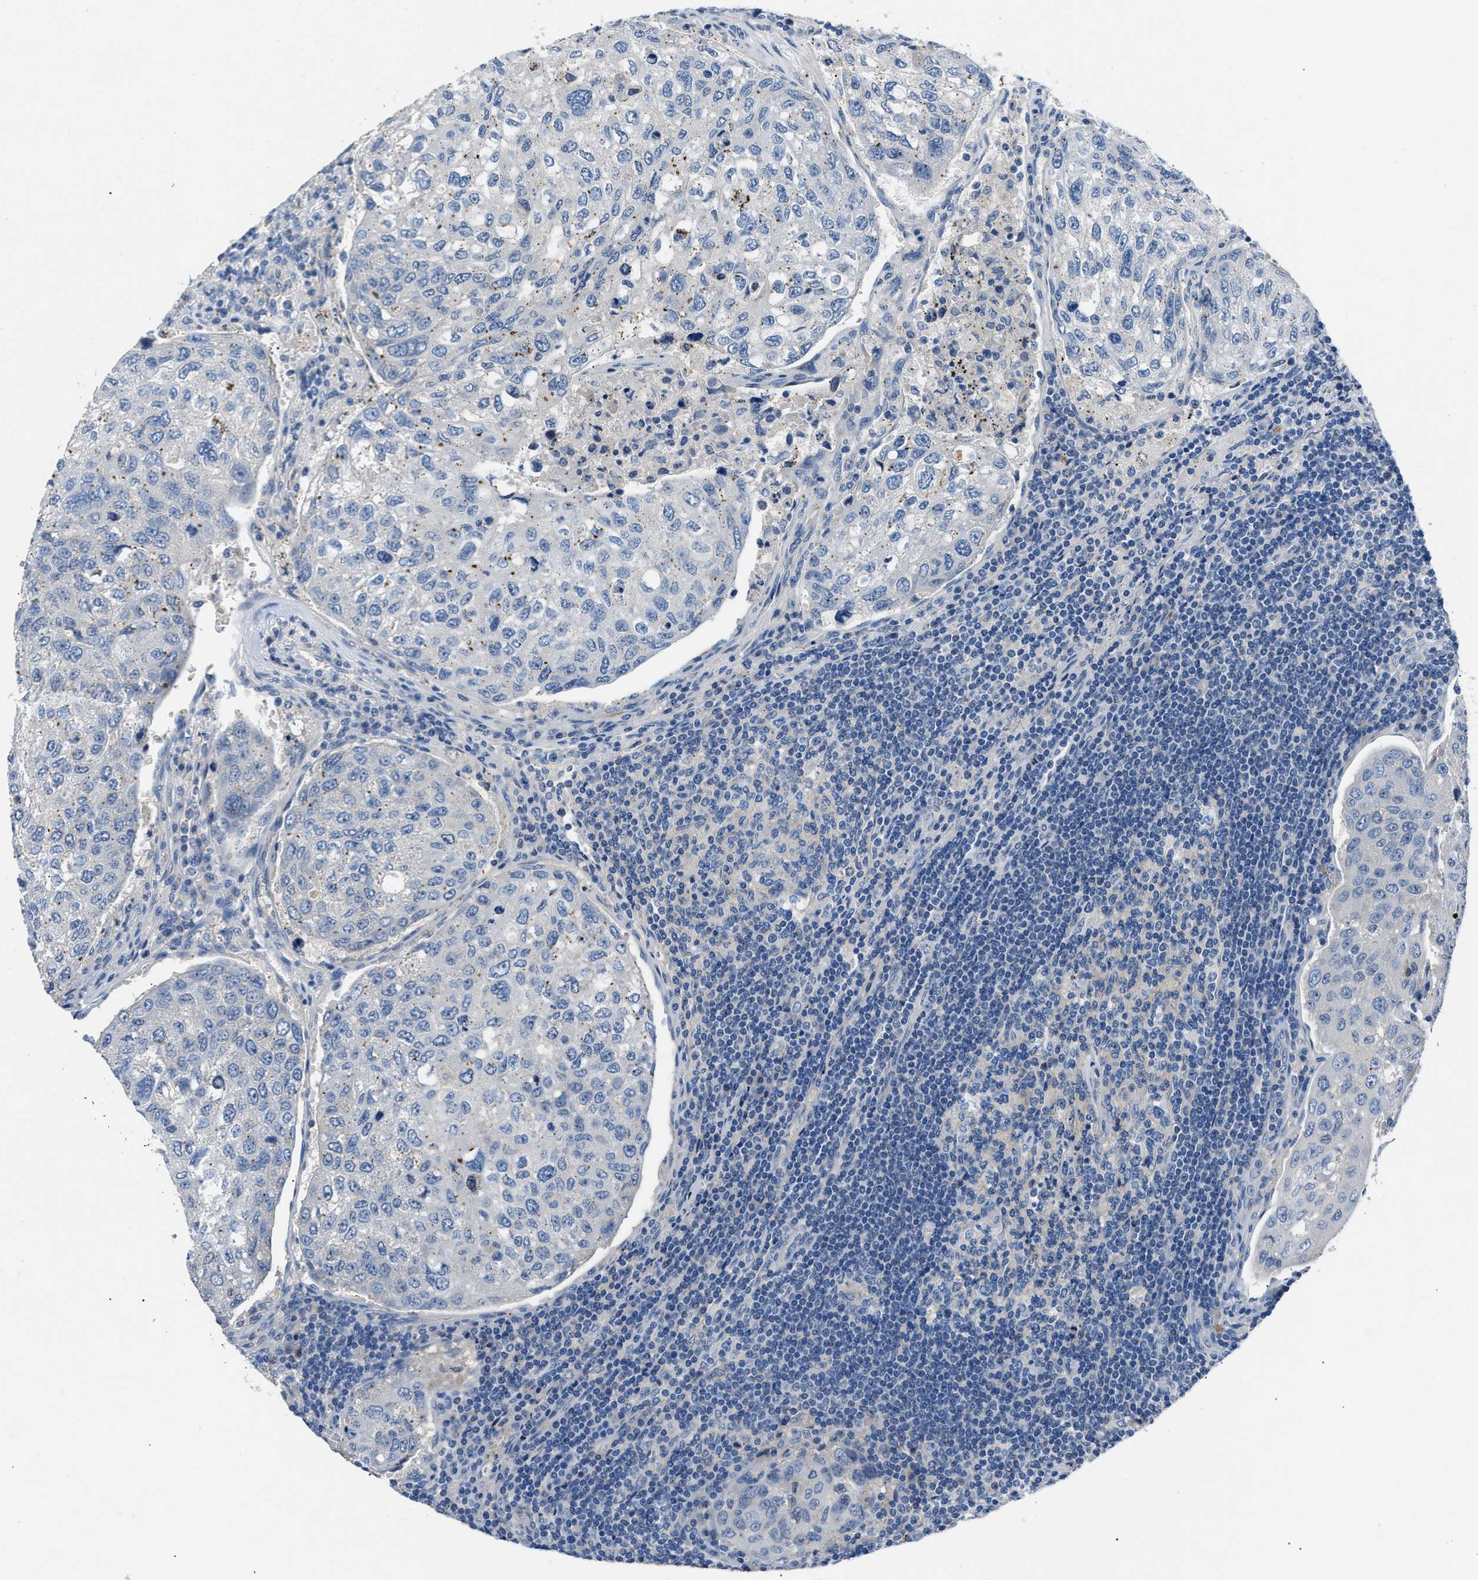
{"staining": {"intensity": "negative", "quantity": "none", "location": "none"}, "tissue": "urothelial cancer", "cell_type": "Tumor cells", "image_type": "cancer", "snomed": [{"axis": "morphology", "description": "Urothelial carcinoma, High grade"}, {"axis": "topography", "description": "Lymph node"}, {"axis": "topography", "description": "Urinary bladder"}], "caption": "This histopathology image is of urothelial carcinoma (high-grade) stained with IHC to label a protein in brown with the nuclei are counter-stained blue. There is no expression in tumor cells.", "gene": "DNAAF5", "patient": {"sex": "male", "age": 51}}